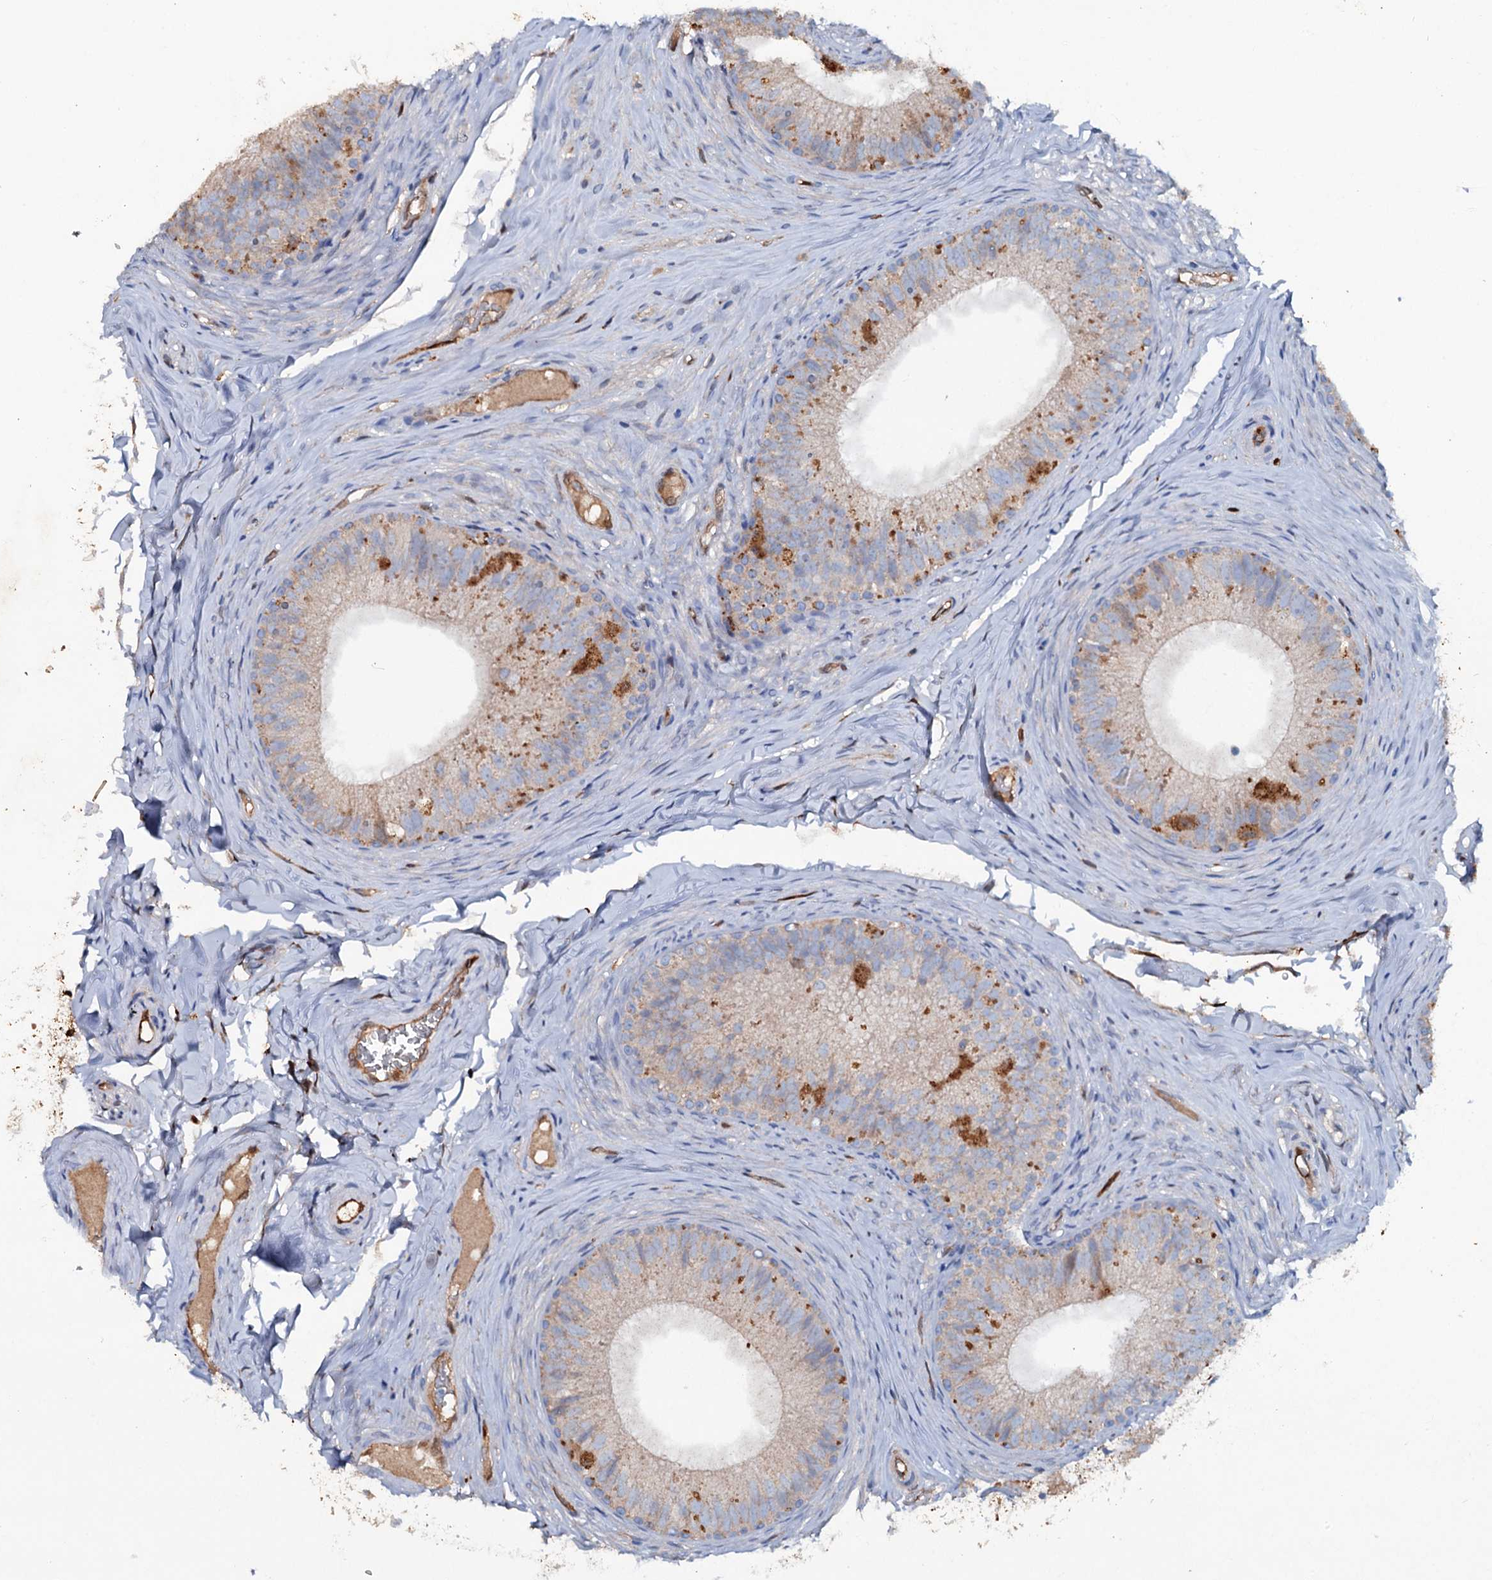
{"staining": {"intensity": "weak", "quantity": "25%-75%", "location": "cytoplasmic/membranous"}, "tissue": "epididymis", "cell_type": "Glandular cells", "image_type": "normal", "snomed": [{"axis": "morphology", "description": "Normal tissue, NOS"}, {"axis": "topography", "description": "Epididymis"}], "caption": "Unremarkable epididymis was stained to show a protein in brown. There is low levels of weak cytoplasmic/membranous expression in about 25%-75% of glandular cells. The protein is shown in brown color, while the nuclei are stained blue.", "gene": "IL17RD", "patient": {"sex": "male", "age": 34}}